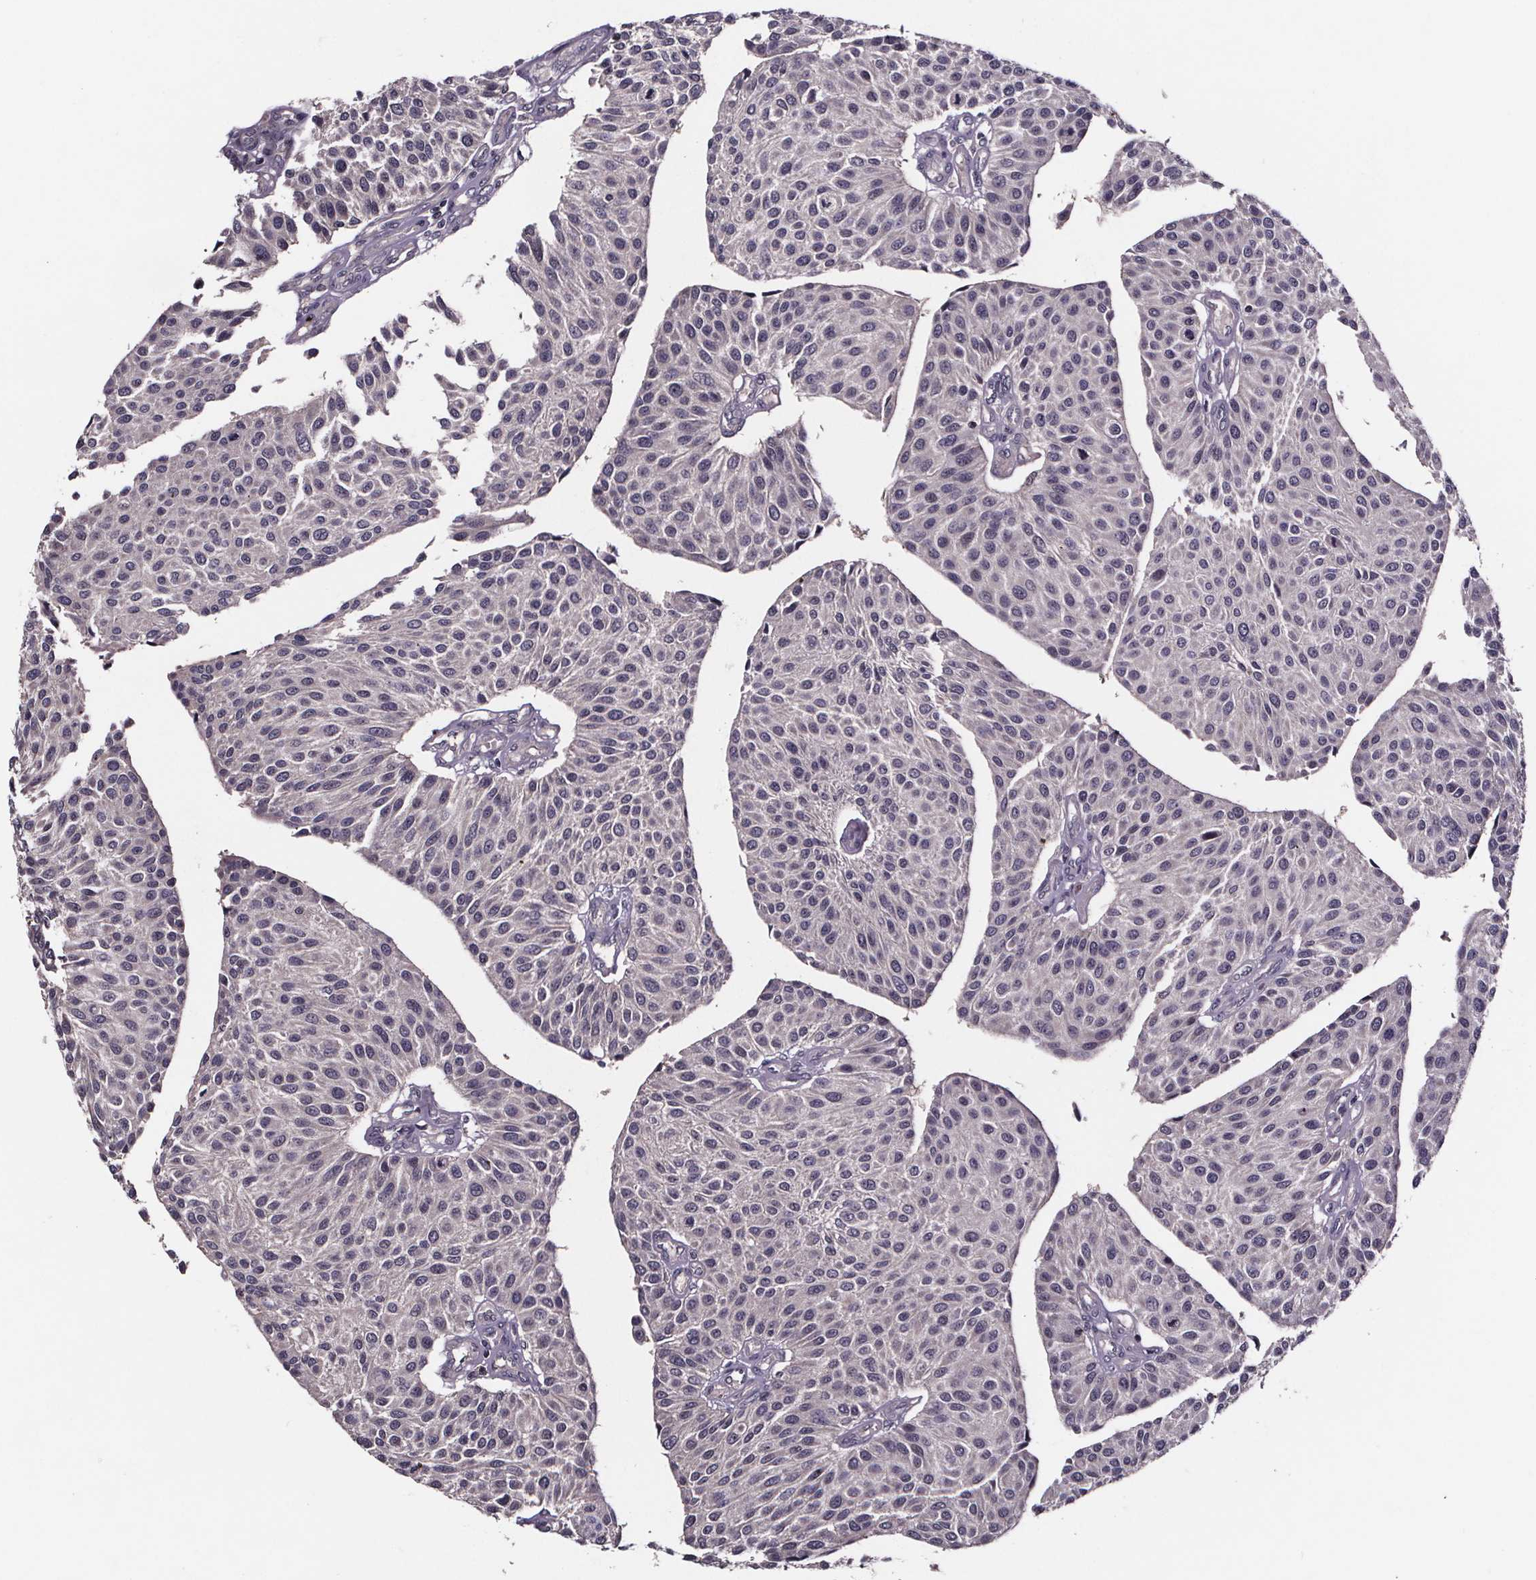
{"staining": {"intensity": "negative", "quantity": "none", "location": "none"}, "tissue": "urothelial cancer", "cell_type": "Tumor cells", "image_type": "cancer", "snomed": [{"axis": "morphology", "description": "Urothelial carcinoma, NOS"}, {"axis": "topography", "description": "Urinary bladder"}], "caption": "Immunohistochemistry of human transitional cell carcinoma displays no staining in tumor cells.", "gene": "SMIM1", "patient": {"sex": "male", "age": 55}}